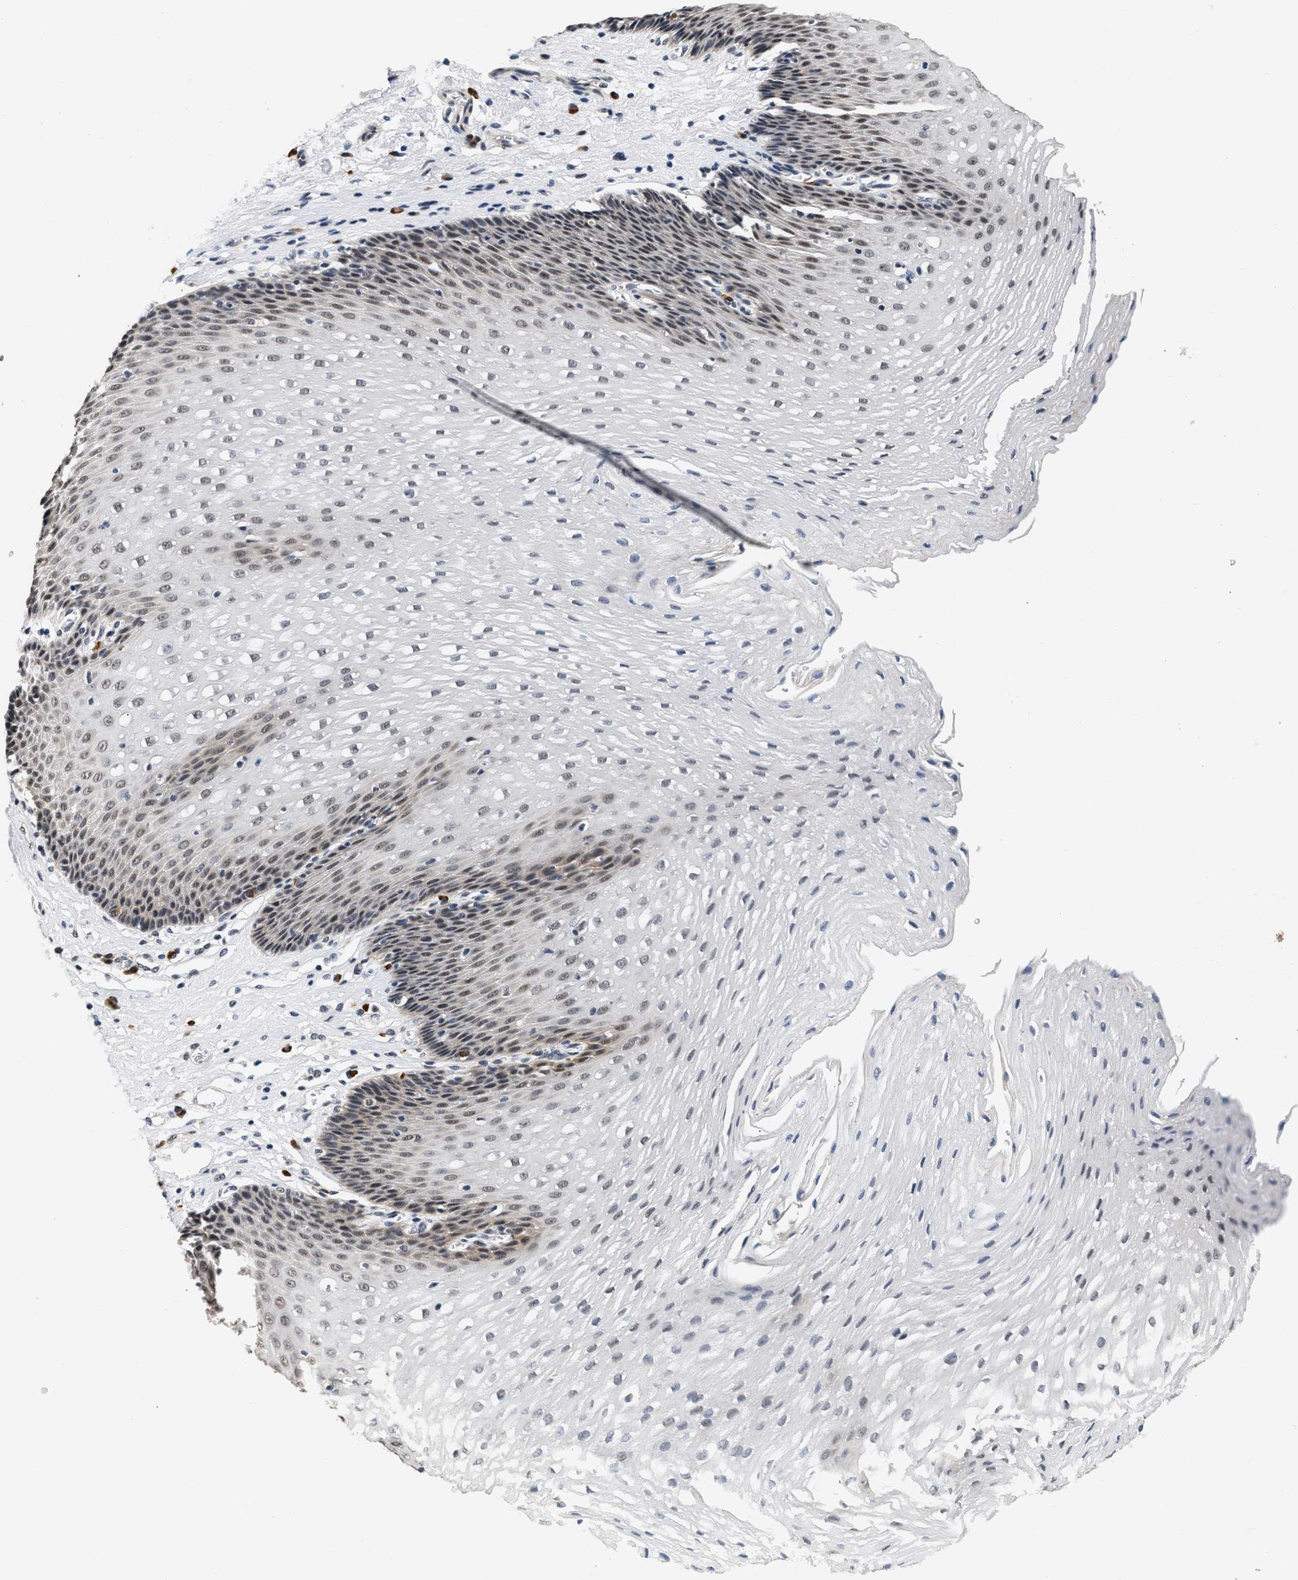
{"staining": {"intensity": "weak", "quantity": "25%-75%", "location": "nuclear"}, "tissue": "esophagus", "cell_type": "Squamous epithelial cells", "image_type": "normal", "snomed": [{"axis": "morphology", "description": "Normal tissue, NOS"}, {"axis": "topography", "description": "Esophagus"}], "caption": "Protein staining exhibits weak nuclear positivity in about 25%-75% of squamous epithelial cells in benign esophagus.", "gene": "THOC1", "patient": {"sex": "male", "age": 48}}